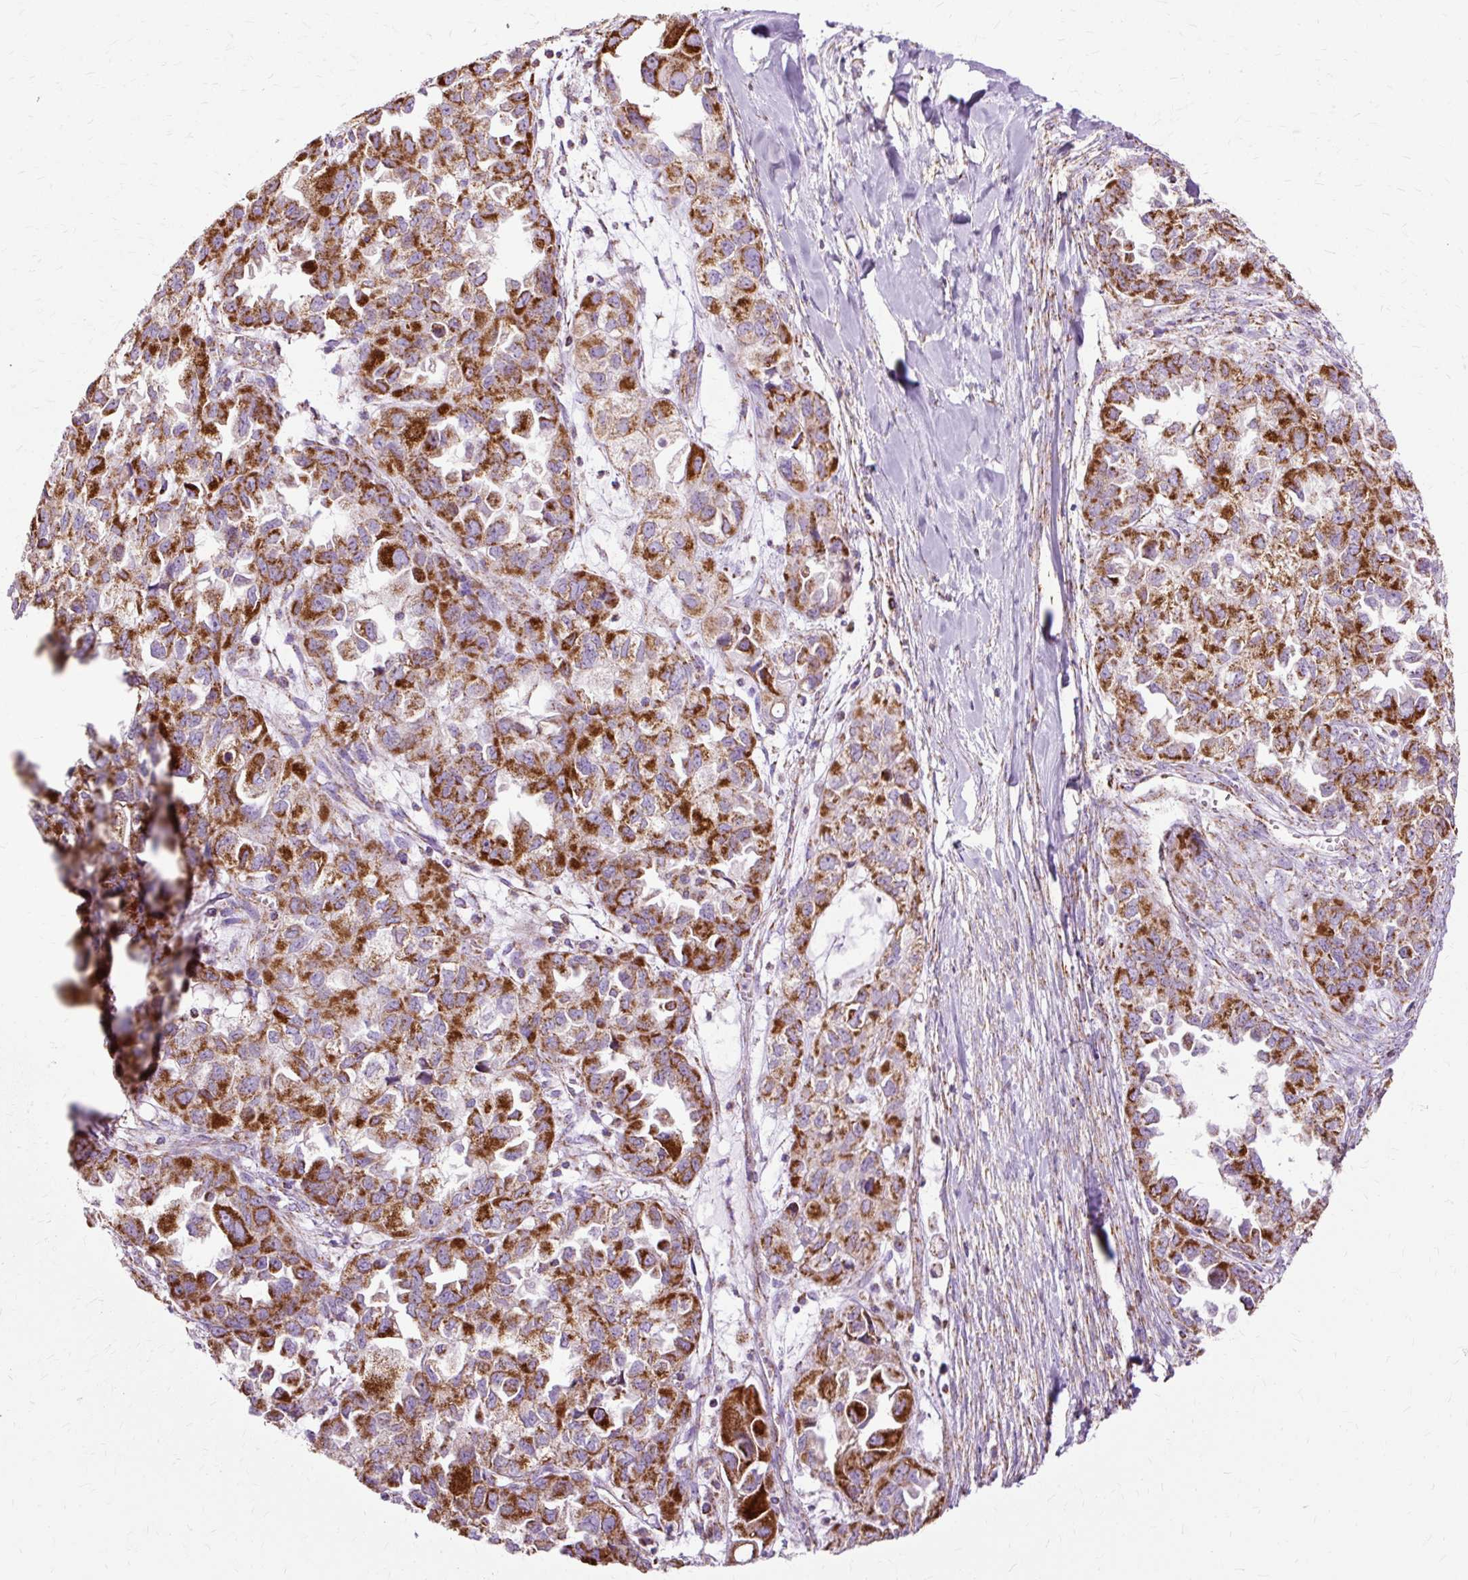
{"staining": {"intensity": "strong", "quantity": ">75%", "location": "cytoplasmic/membranous"}, "tissue": "ovarian cancer", "cell_type": "Tumor cells", "image_type": "cancer", "snomed": [{"axis": "morphology", "description": "Cystadenocarcinoma, serous, NOS"}, {"axis": "topography", "description": "Ovary"}], "caption": "Strong cytoplasmic/membranous staining for a protein is present in approximately >75% of tumor cells of ovarian serous cystadenocarcinoma using immunohistochemistry.", "gene": "DLAT", "patient": {"sex": "female", "age": 84}}